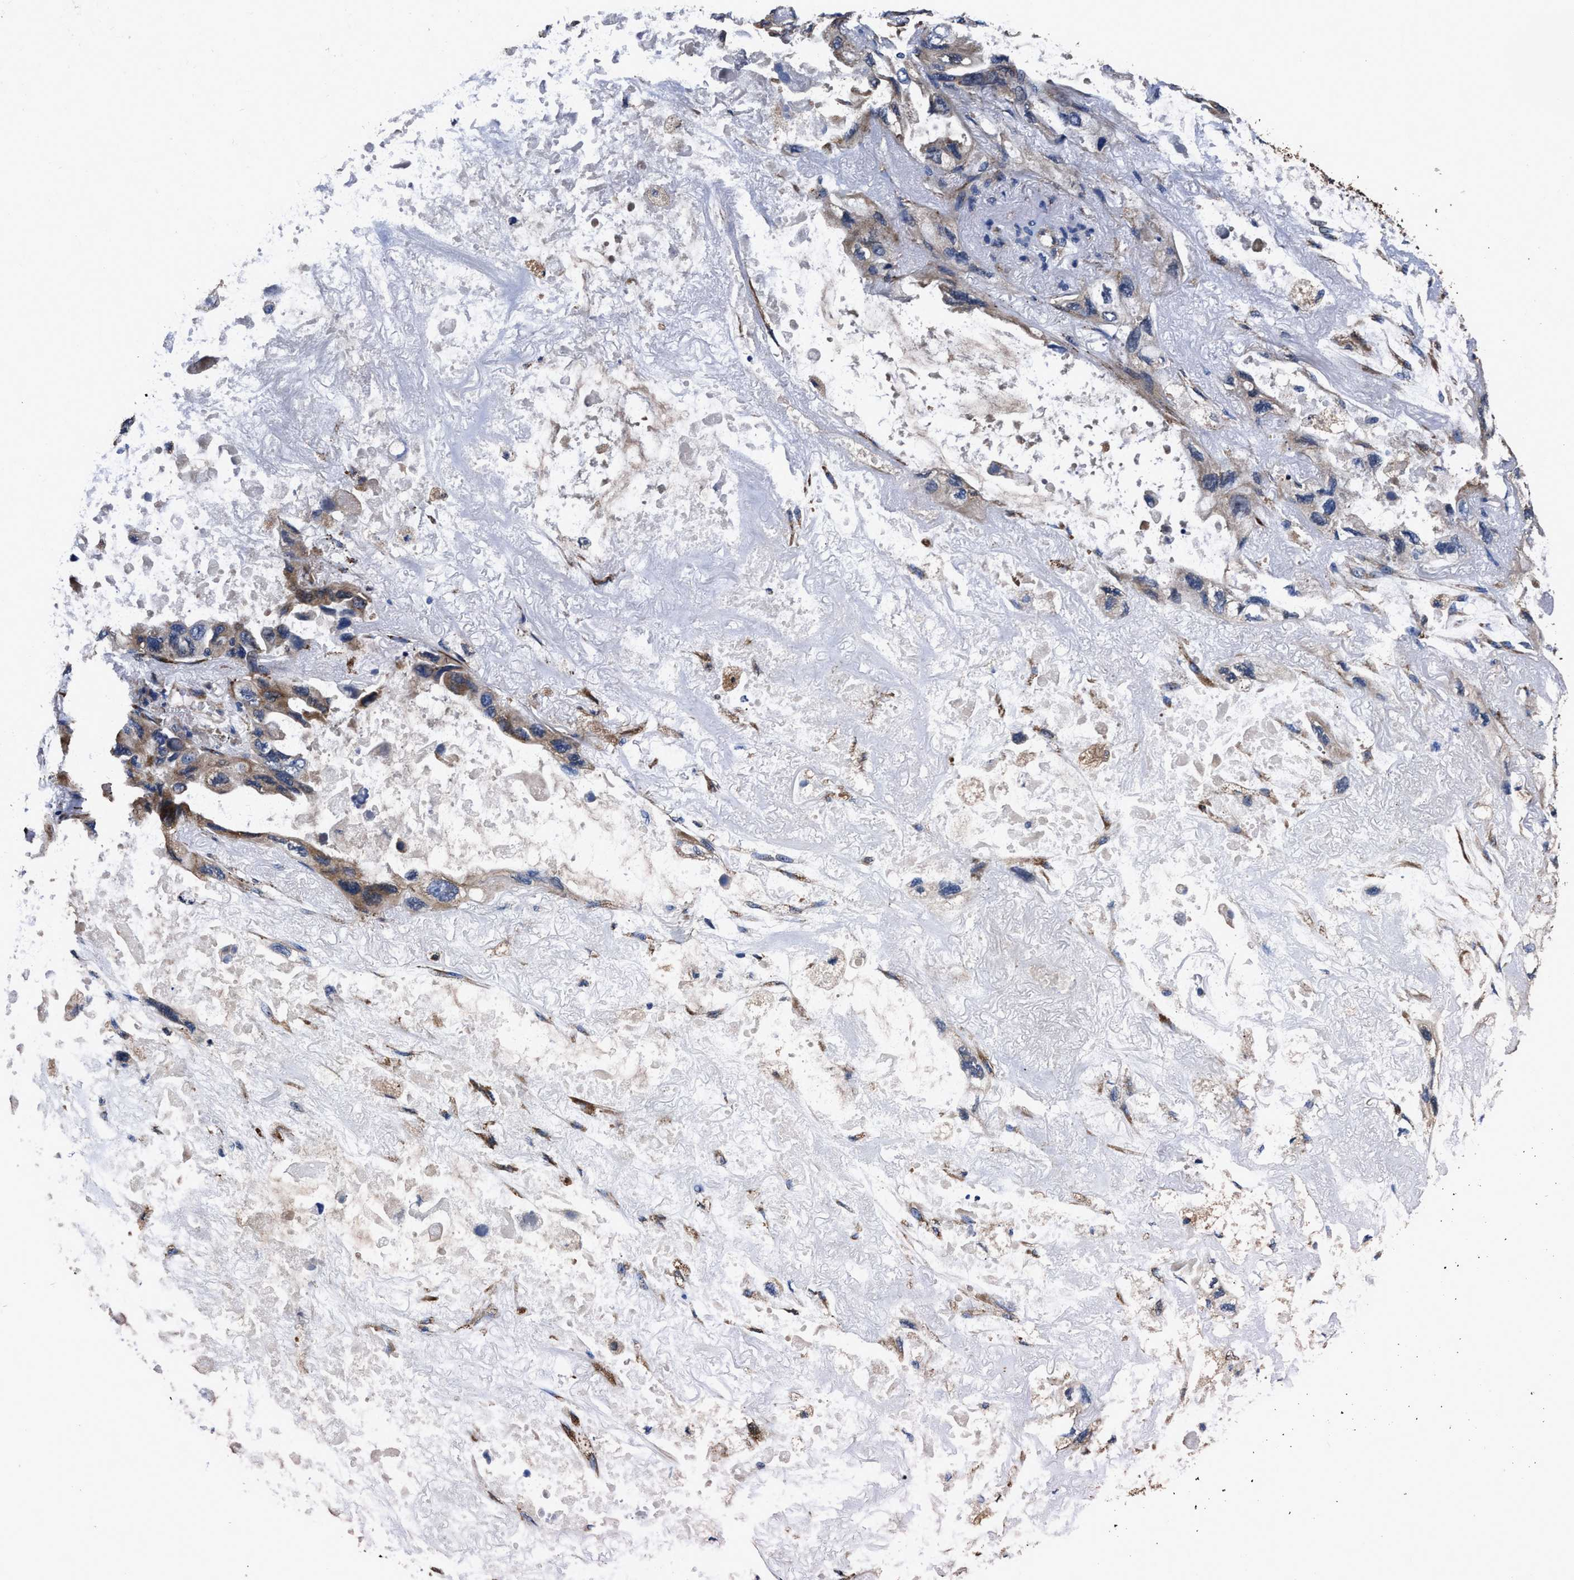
{"staining": {"intensity": "moderate", "quantity": "<25%", "location": "cytoplasmic/membranous"}, "tissue": "lung cancer", "cell_type": "Tumor cells", "image_type": "cancer", "snomed": [{"axis": "morphology", "description": "Squamous cell carcinoma, NOS"}, {"axis": "topography", "description": "Lung"}], "caption": "Lung cancer (squamous cell carcinoma) was stained to show a protein in brown. There is low levels of moderate cytoplasmic/membranous expression in about <25% of tumor cells. Nuclei are stained in blue.", "gene": "IDNK", "patient": {"sex": "female", "age": 73}}